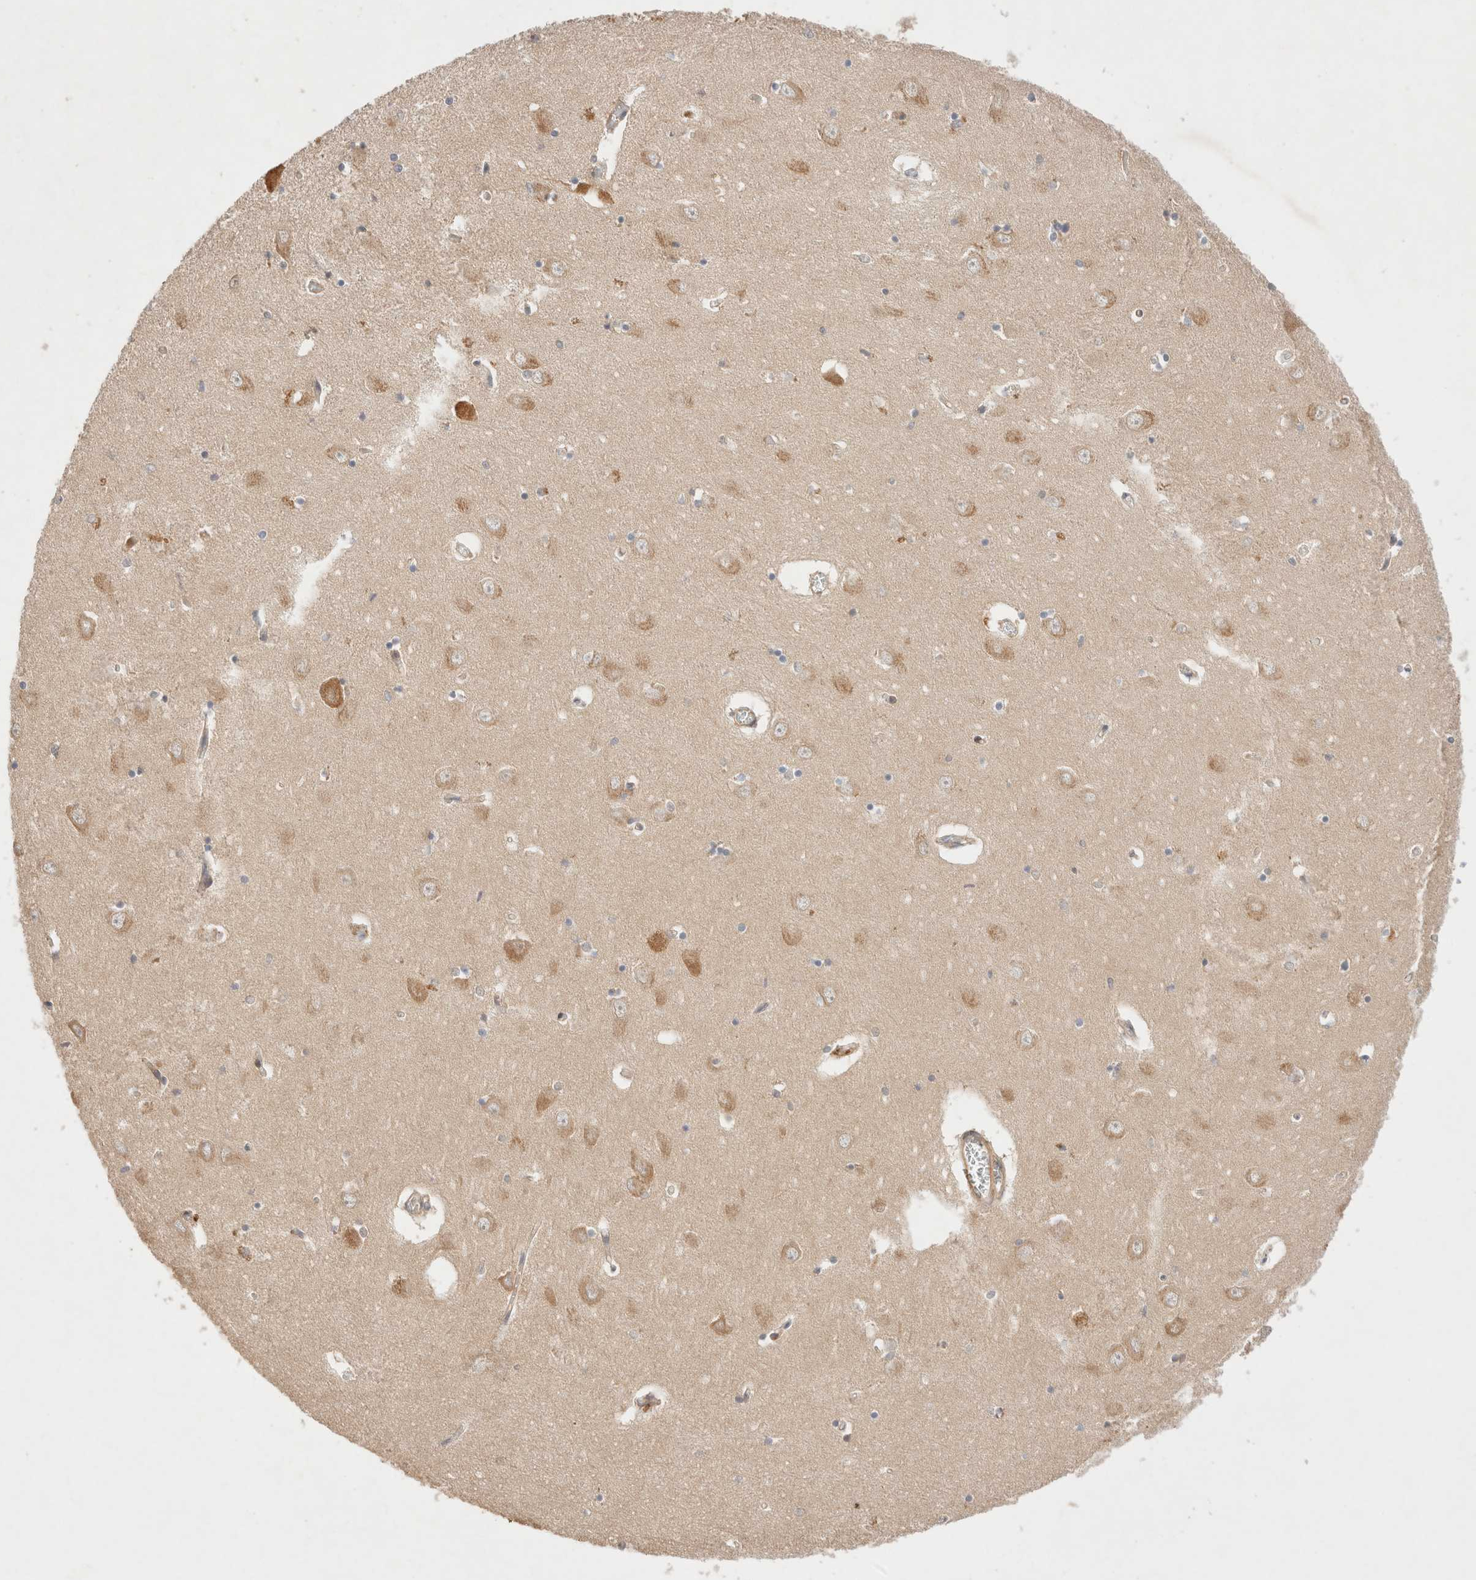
{"staining": {"intensity": "negative", "quantity": "none", "location": "none"}, "tissue": "hippocampus", "cell_type": "Glial cells", "image_type": "normal", "snomed": [{"axis": "morphology", "description": "Normal tissue, NOS"}, {"axis": "topography", "description": "Hippocampus"}], "caption": "An image of hippocampus stained for a protein exhibits no brown staining in glial cells.", "gene": "CARNMT1", "patient": {"sex": "male", "age": 70}}